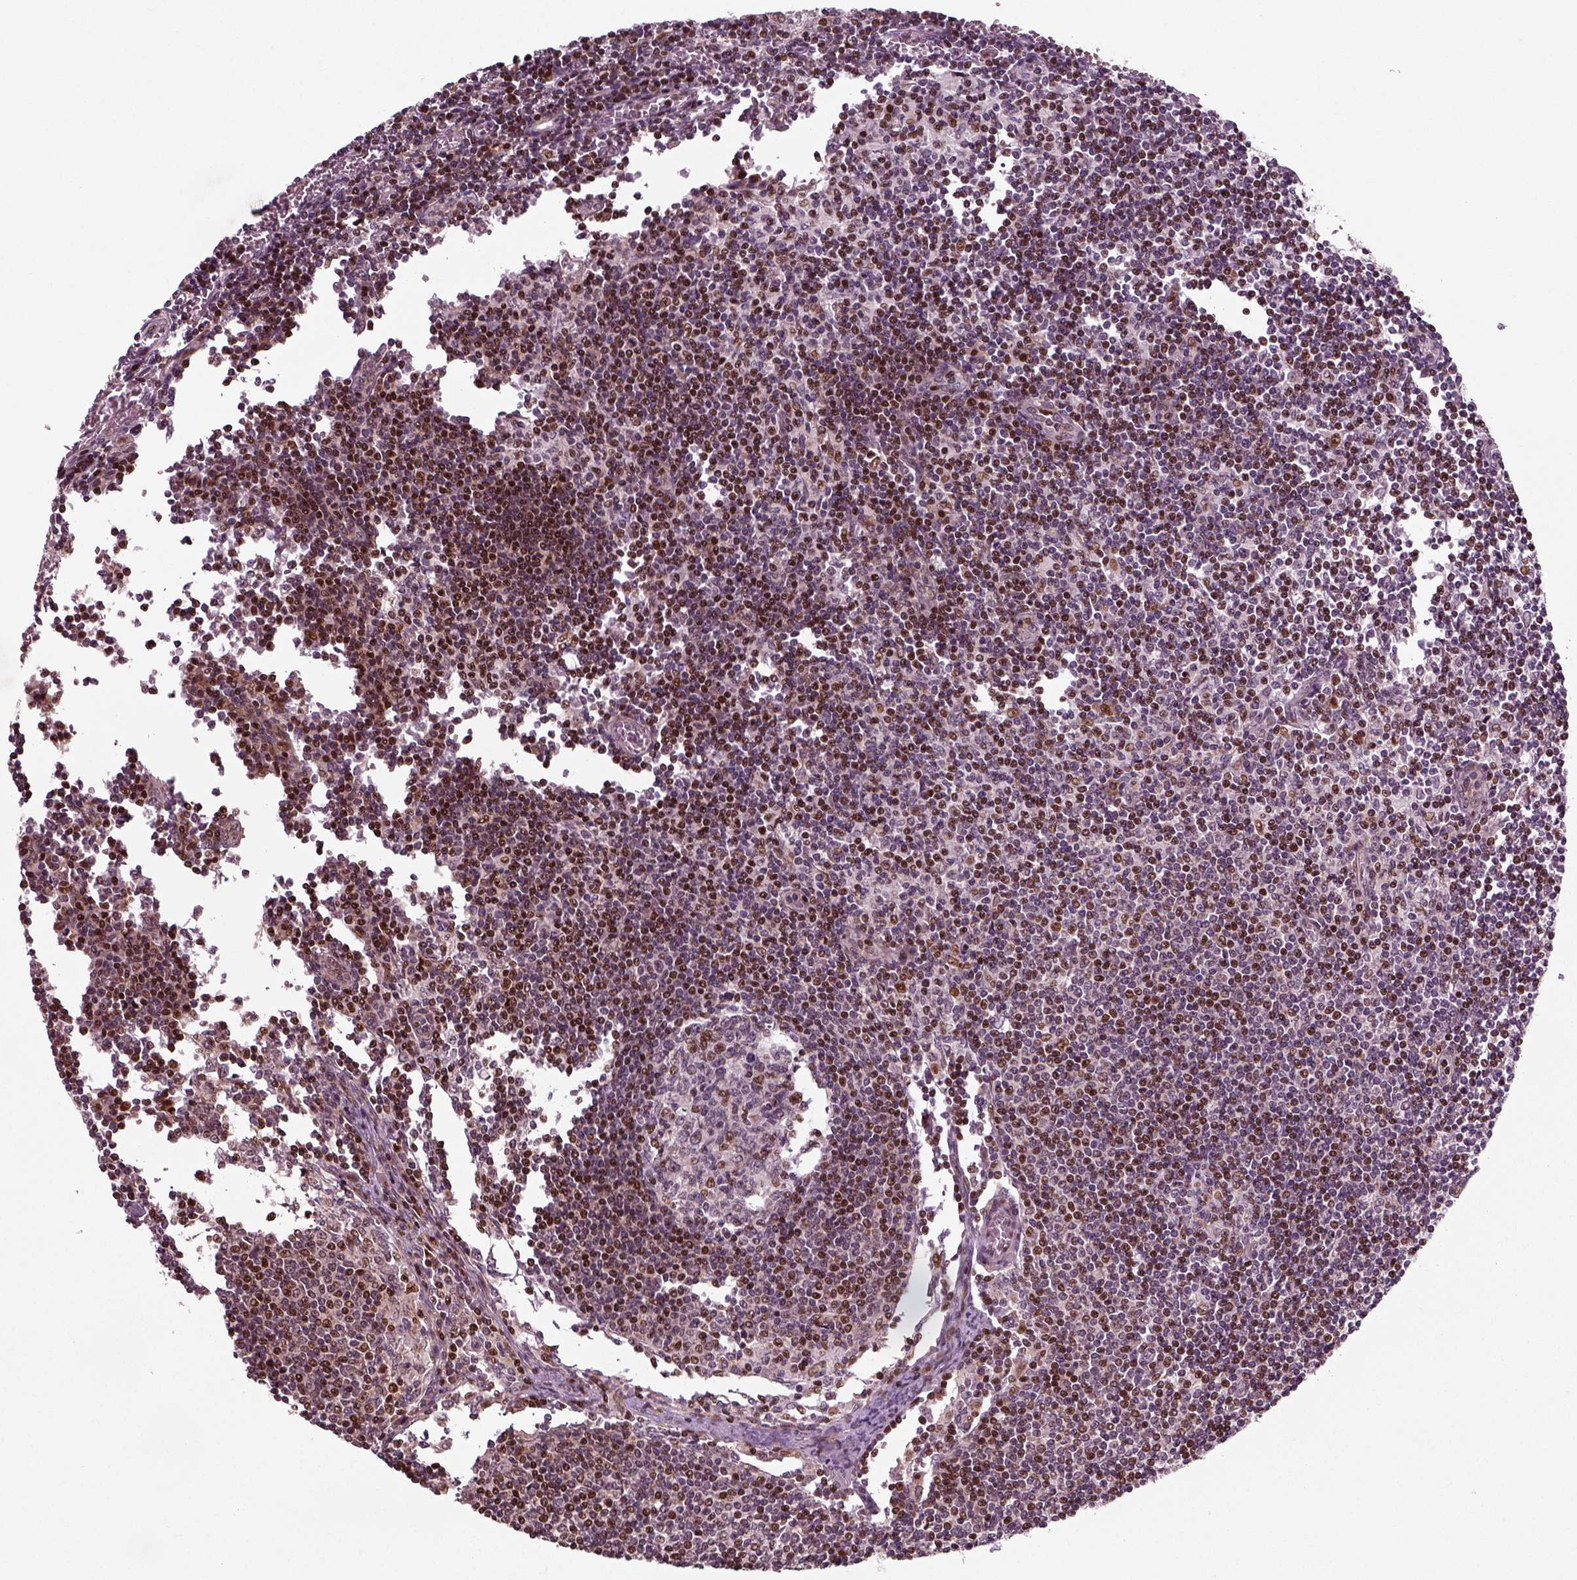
{"staining": {"intensity": "strong", "quantity": "25%-75%", "location": "nuclear"}, "tissue": "lymph node", "cell_type": "Germinal center cells", "image_type": "normal", "snomed": [{"axis": "morphology", "description": "Normal tissue, NOS"}, {"axis": "topography", "description": "Lymph node"}], "caption": "Strong nuclear expression is present in approximately 25%-75% of germinal center cells in benign lymph node.", "gene": "CDC14A", "patient": {"sex": "male", "age": 59}}